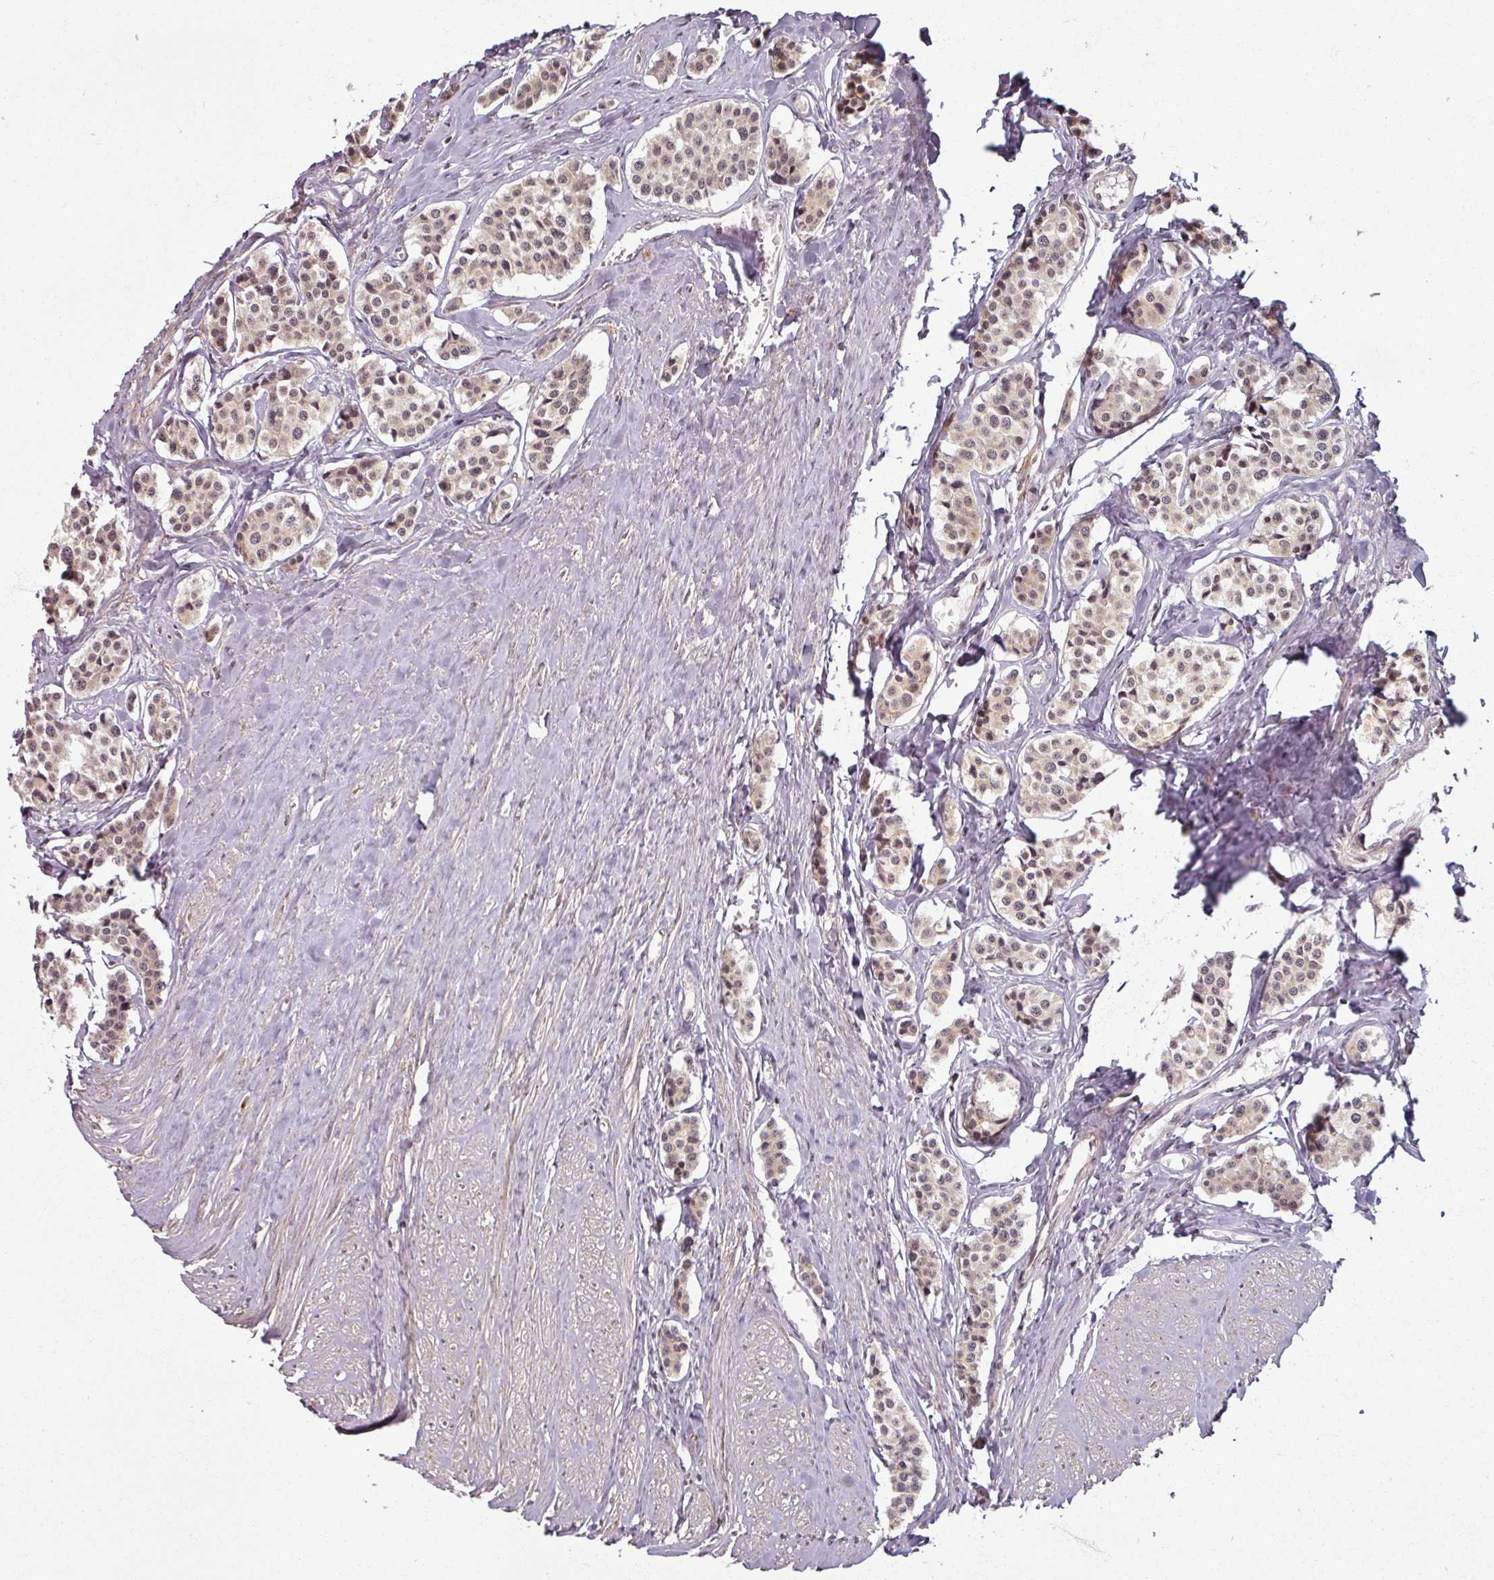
{"staining": {"intensity": "weak", "quantity": ">75%", "location": "nuclear"}, "tissue": "carcinoid", "cell_type": "Tumor cells", "image_type": "cancer", "snomed": [{"axis": "morphology", "description": "Carcinoid, malignant, NOS"}, {"axis": "topography", "description": "Small intestine"}], "caption": "IHC of human carcinoid exhibits low levels of weak nuclear staining in about >75% of tumor cells. The staining is performed using DAB brown chromogen to label protein expression. The nuclei are counter-stained blue using hematoxylin.", "gene": "POLR2G", "patient": {"sex": "male", "age": 60}}